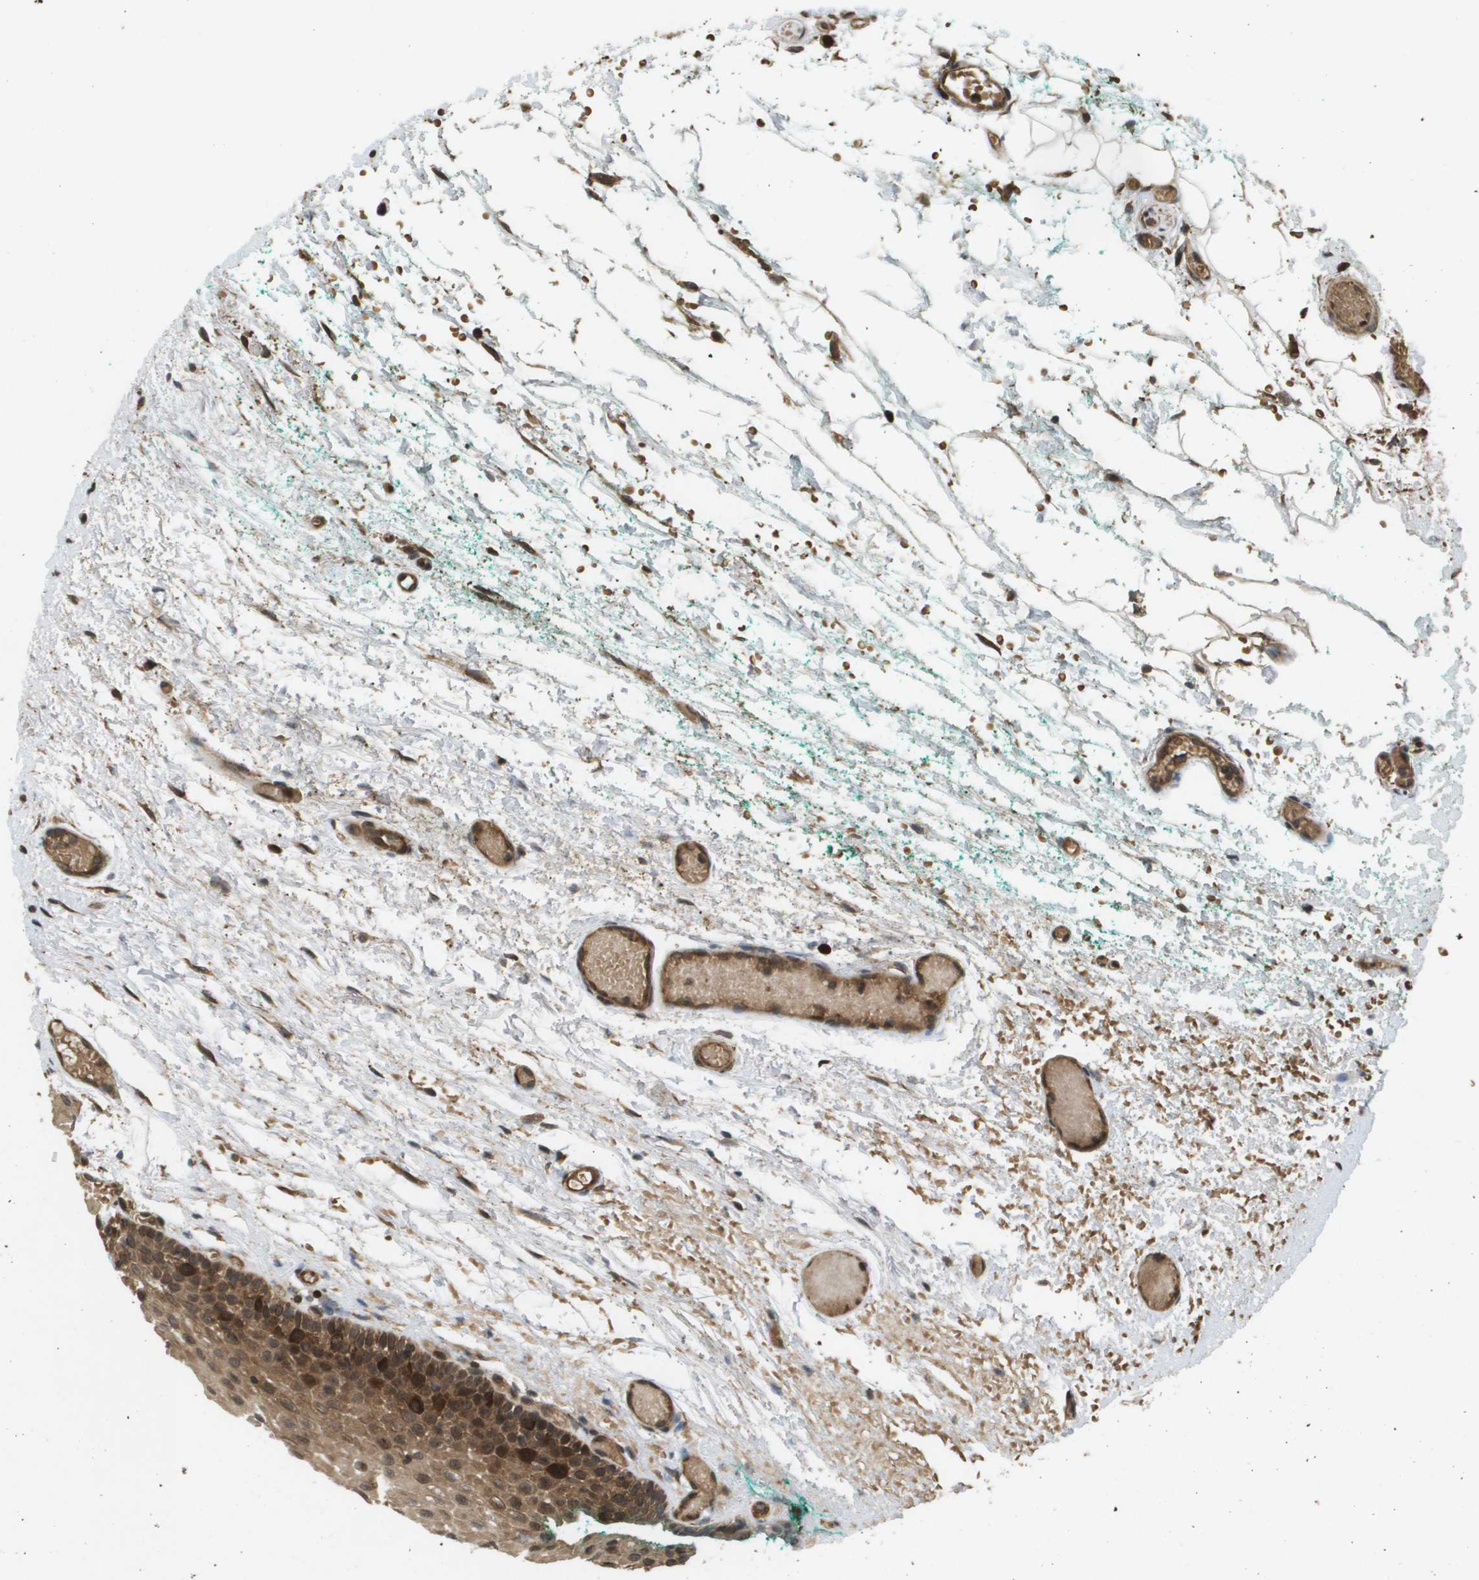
{"staining": {"intensity": "strong", "quantity": "25%-75%", "location": "cytoplasmic/membranous"}, "tissue": "oral mucosa", "cell_type": "Squamous epithelial cells", "image_type": "normal", "snomed": [{"axis": "morphology", "description": "Normal tissue, NOS"}, {"axis": "morphology", "description": "Squamous cell carcinoma, NOS"}, {"axis": "topography", "description": "Oral tissue"}, {"axis": "topography", "description": "Salivary gland"}, {"axis": "topography", "description": "Head-Neck"}], "caption": "A brown stain labels strong cytoplasmic/membranous staining of a protein in squamous epithelial cells of benign oral mucosa. The protein is shown in brown color, while the nuclei are stained blue.", "gene": "KIF11", "patient": {"sex": "female", "age": 62}}